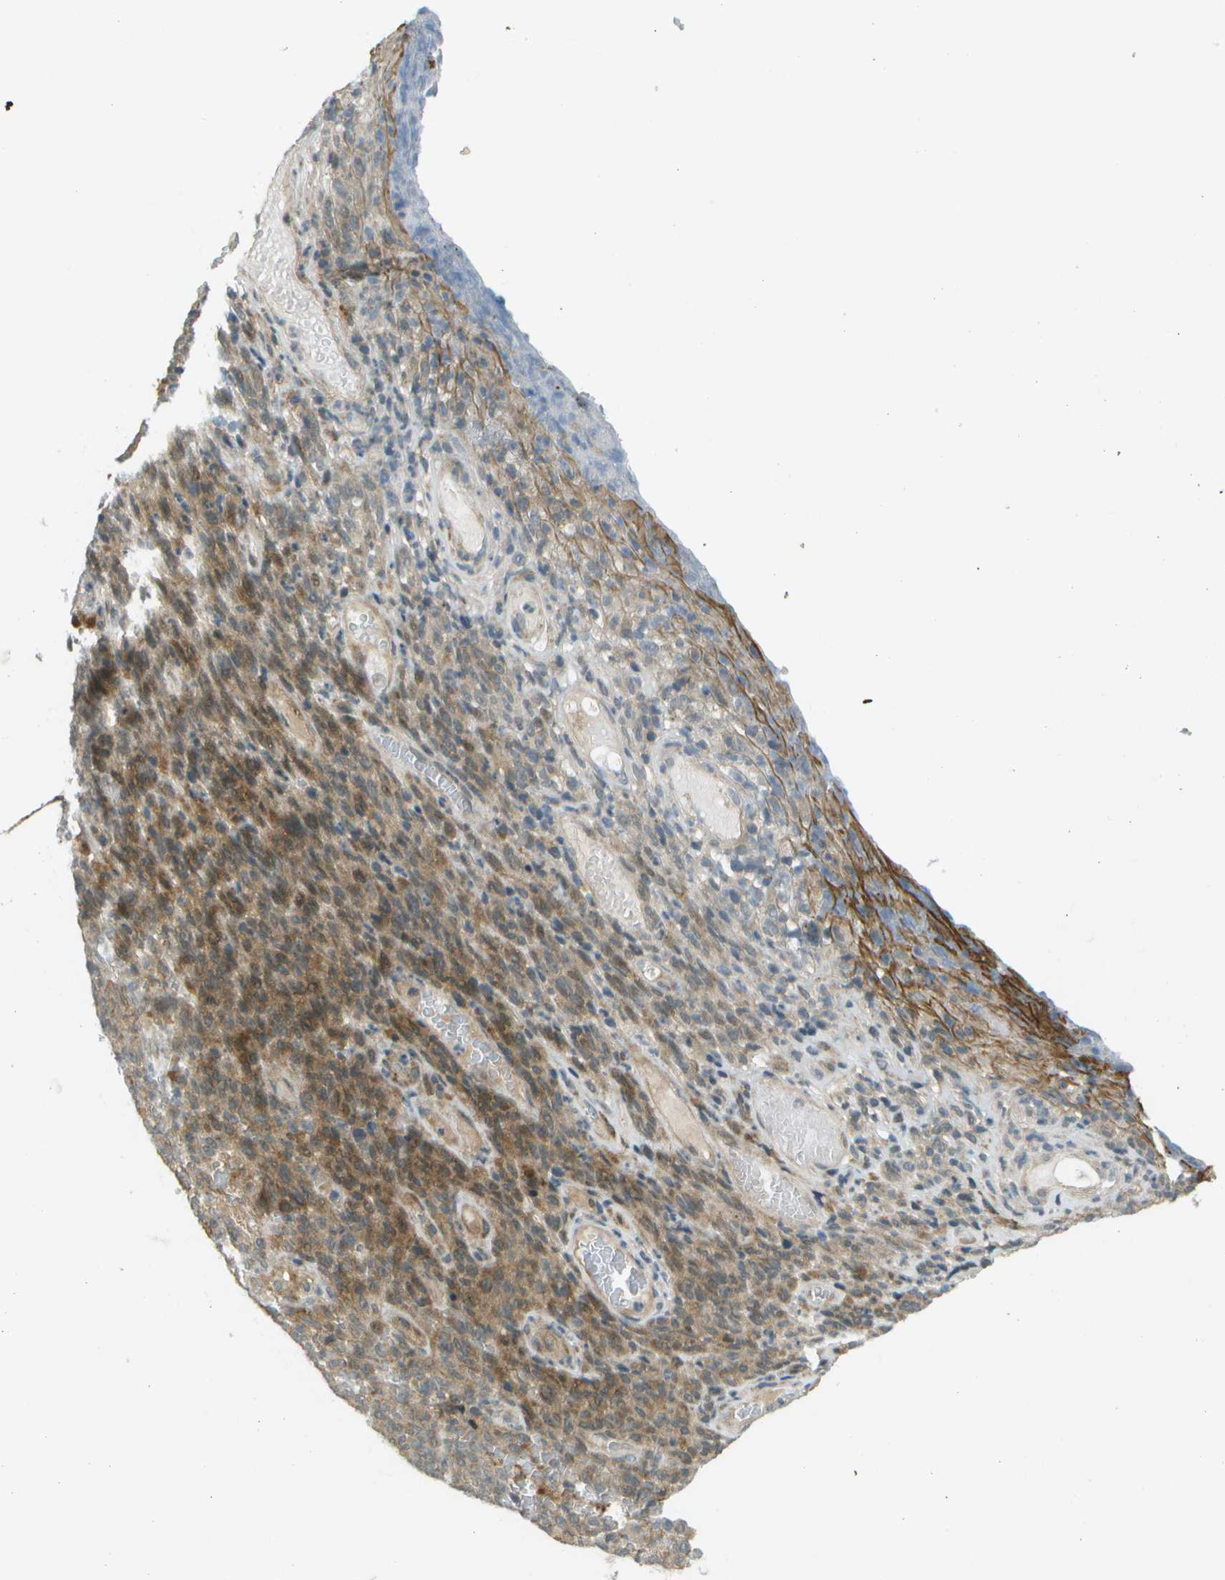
{"staining": {"intensity": "moderate", "quantity": ">75%", "location": "cytoplasmic/membranous,nuclear"}, "tissue": "melanoma", "cell_type": "Tumor cells", "image_type": "cancer", "snomed": [{"axis": "morphology", "description": "Malignant melanoma, NOS"}, {"axis": "topography", "description": "Skin"}], "caption": "High-power microscopy captured an IHC histopathology image of melanoma, revealing moderate cytoplasmic/membranous and nuclear expression in about >75% of tumor cells.", "gene": "WNK2", "patient": {"sex": "female", "age": 82}}